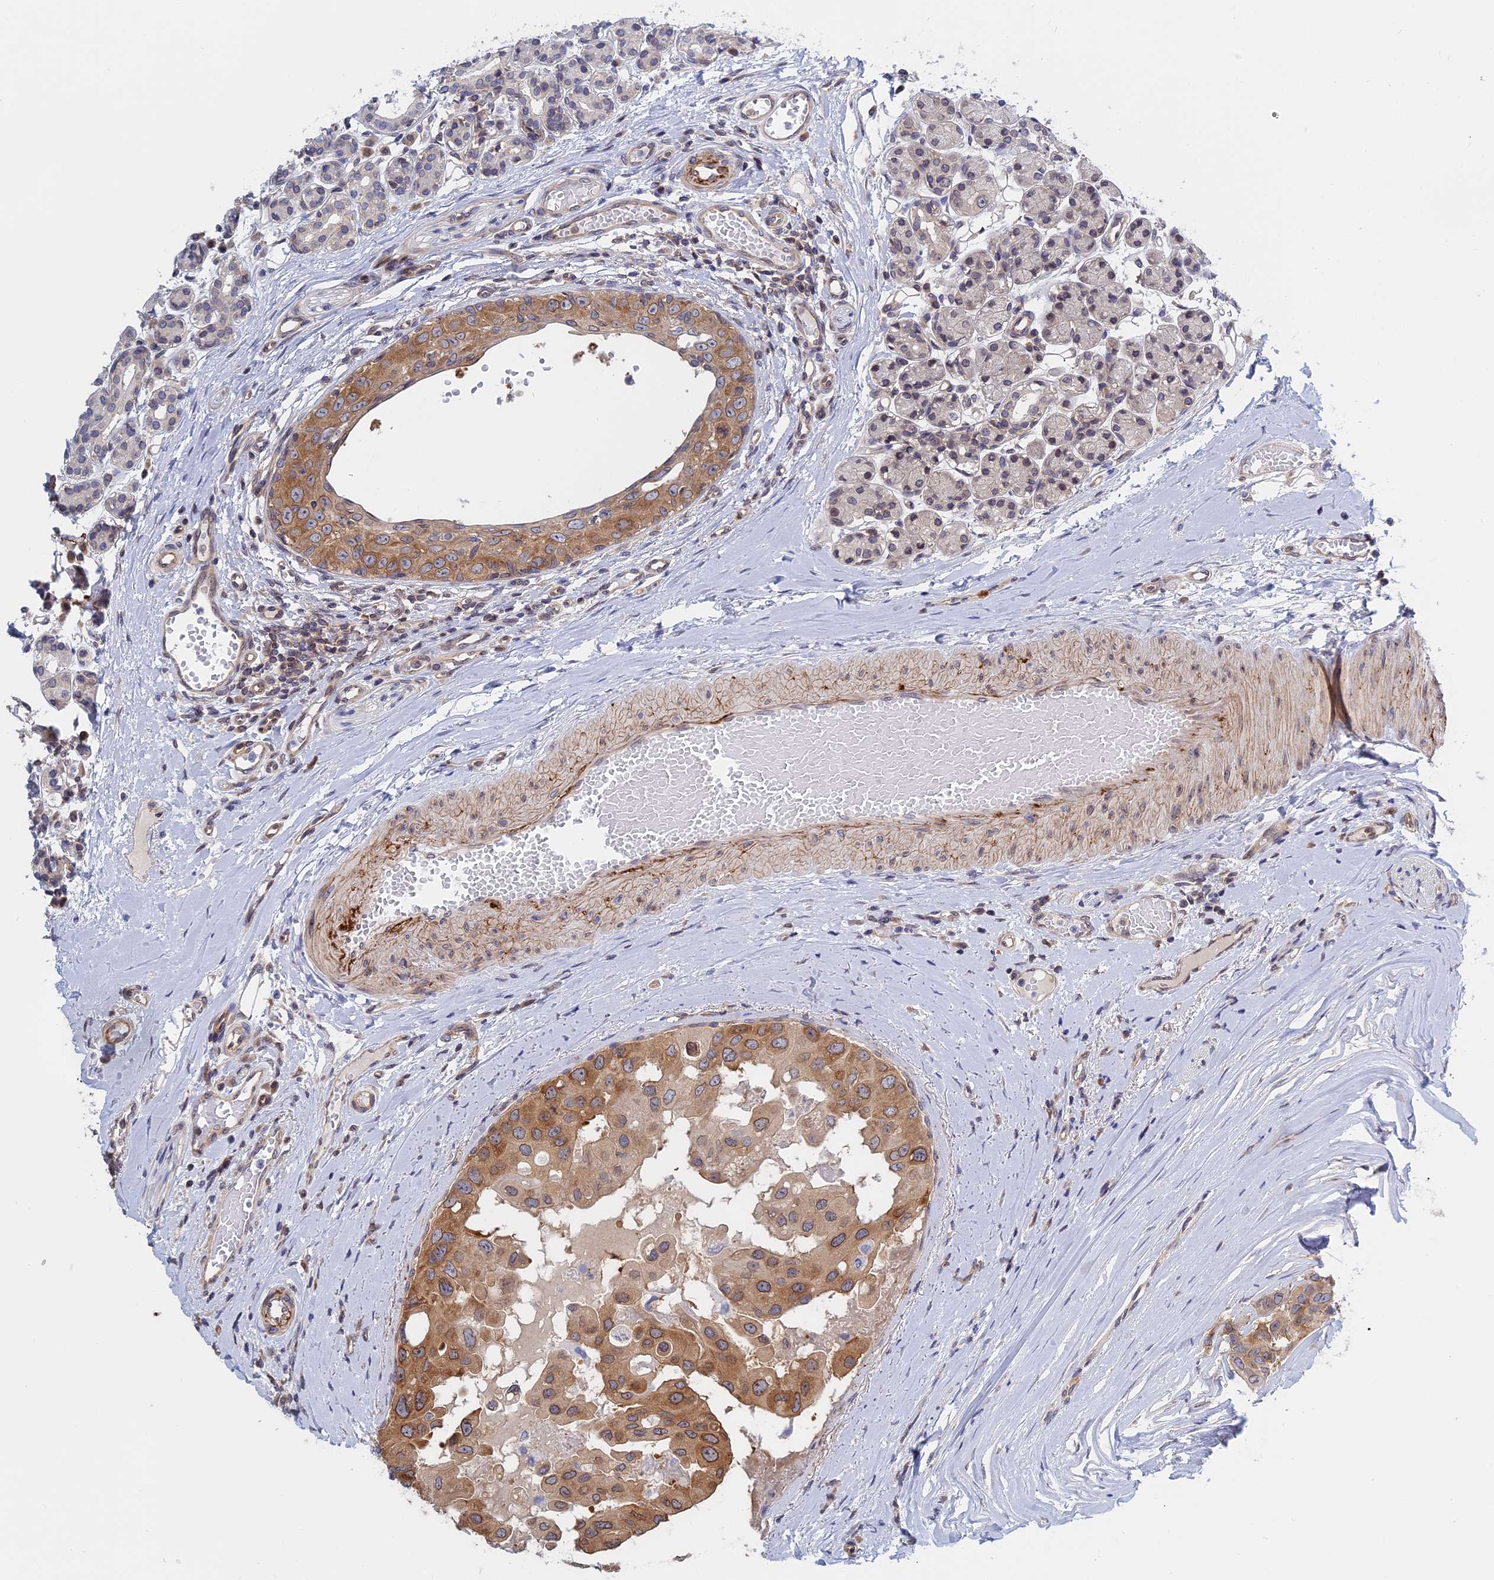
{"staining": {"intensity": "moderate", "quantity": ">75%", "location": "cytoplasmic/membranous,nuclear"}, "tissue": "head and neck cancer", "cell_type": "Tumor cells", "image_type": "cancer", "snomed": [{"axis": "morphology", "description": "Adenocarcinoma, NOS"}, {"axis": "morphology", "description": "Adenocarcinoma, metastatic, NOS"}, {"axis": "topography", "description": "Head-Neck"}], "caption": "Immunohistochemical staining of human metastatic adenocarcinoma (head and neck) demonstrates medium levels of moderate cytoplasmic/membranous and nuclear staining in about >75% of tumor cells. (Stains: DAB in brown, nuclei in blue, Microscopy: brightfield microscopy at high magnification).", "gene": "NAA10", "patient": {"sex": "male", "age": 75}}